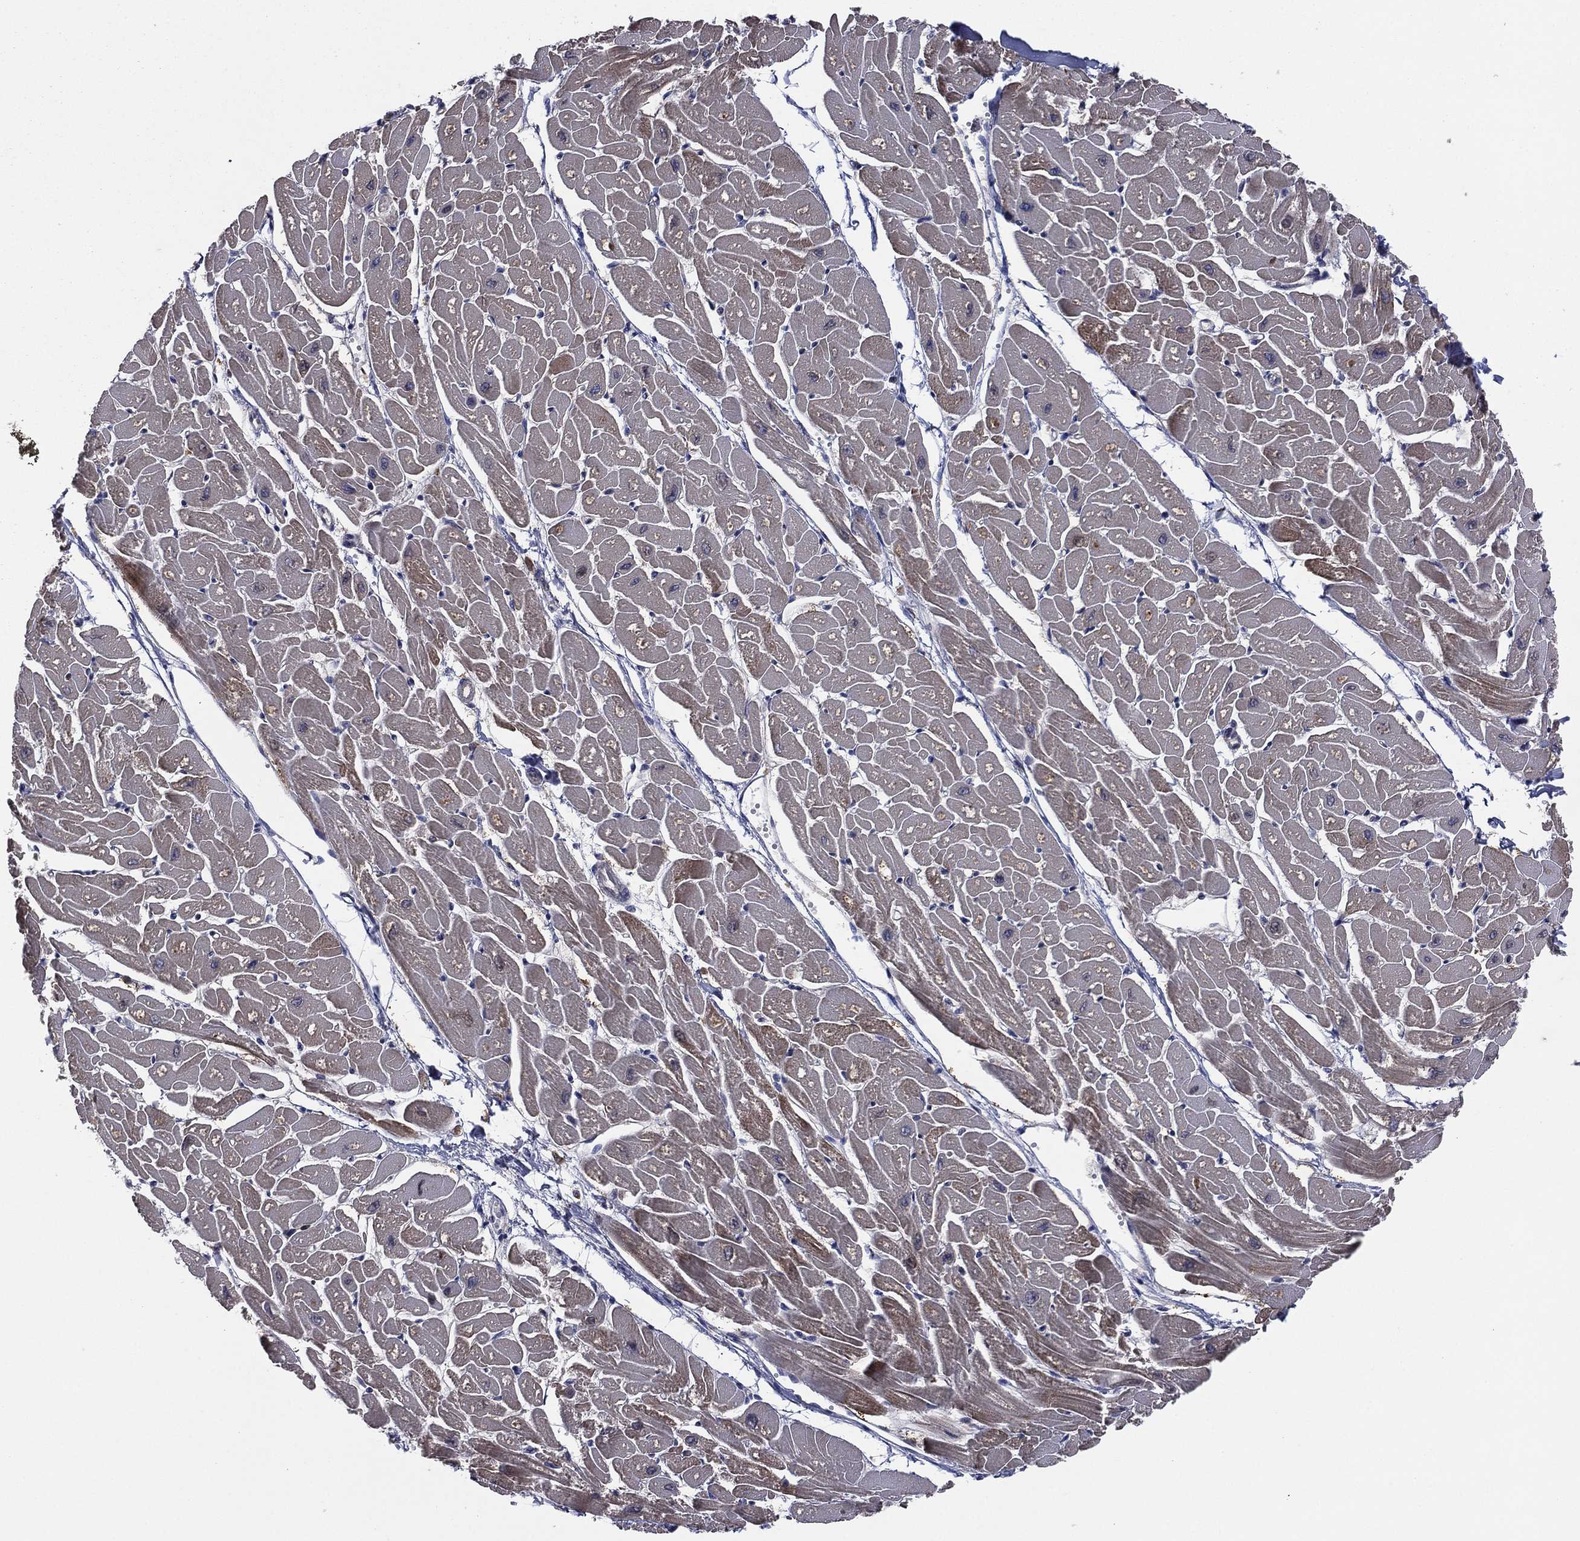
{"staining": {"intensity": "moderate", "quantity": "25%-75%", "location": "cytoplasmic/membranous"}, "tissue": "heart muscle", "cell_type": "Cardiomyocytes", "image_type": "normal", "snomed": [{"axis": "morphology", "description": "Normal tissue, NOS"}, {"axis": "topography", "description": "Heart"}], "caption": "Immunohistochemistry photomicrograph of unremarkable heart muscle stained for a protein (brown), which exhibits medium levels of moderate cytoplasmic/membranous positivity in approximately 25%-75% of cardiomyocytes.", "gene": "C2orf76", "patient": {"sex": "male", "age": 57}}